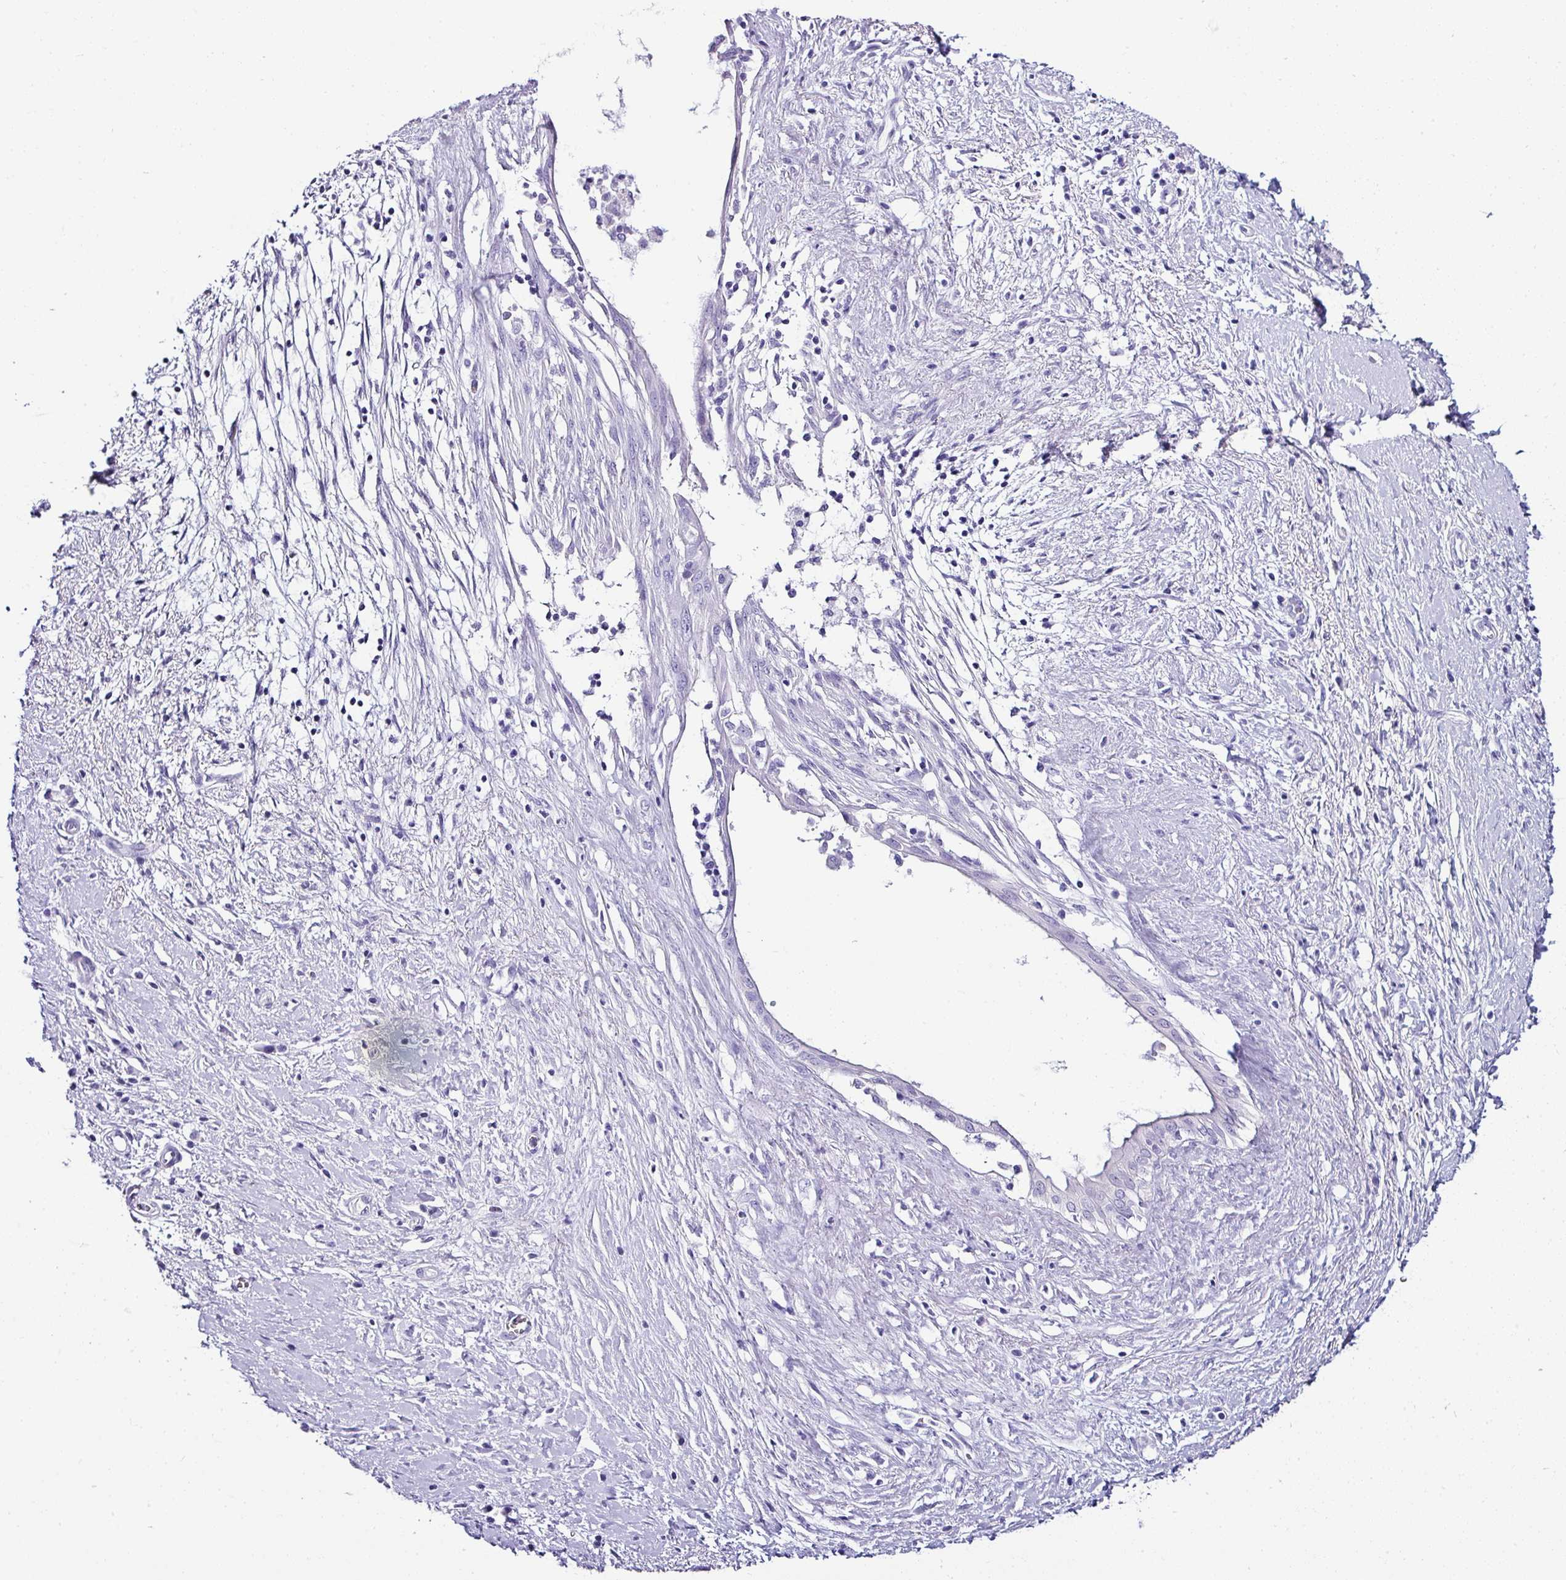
{"staining": {"intensity": "negative", "quantity": "none", "location": "none"}, "tissue": "pancreatic cancer", "cell_type": "Tumor cells", "image_type": "cancer", "snomed": [{"axis": "morphology", "description": "Adenocarcinoma, NOS"}, {"axis": "topography", "description": "Pancreas"}], "caption": "DAB immunohistochemical staining of pancreatic cancer (adenocarcinoma) exhibits no significant positivity in tumor cells.", "gene": "NAPSA", "patient": {"sex": "male", "age": 50}}